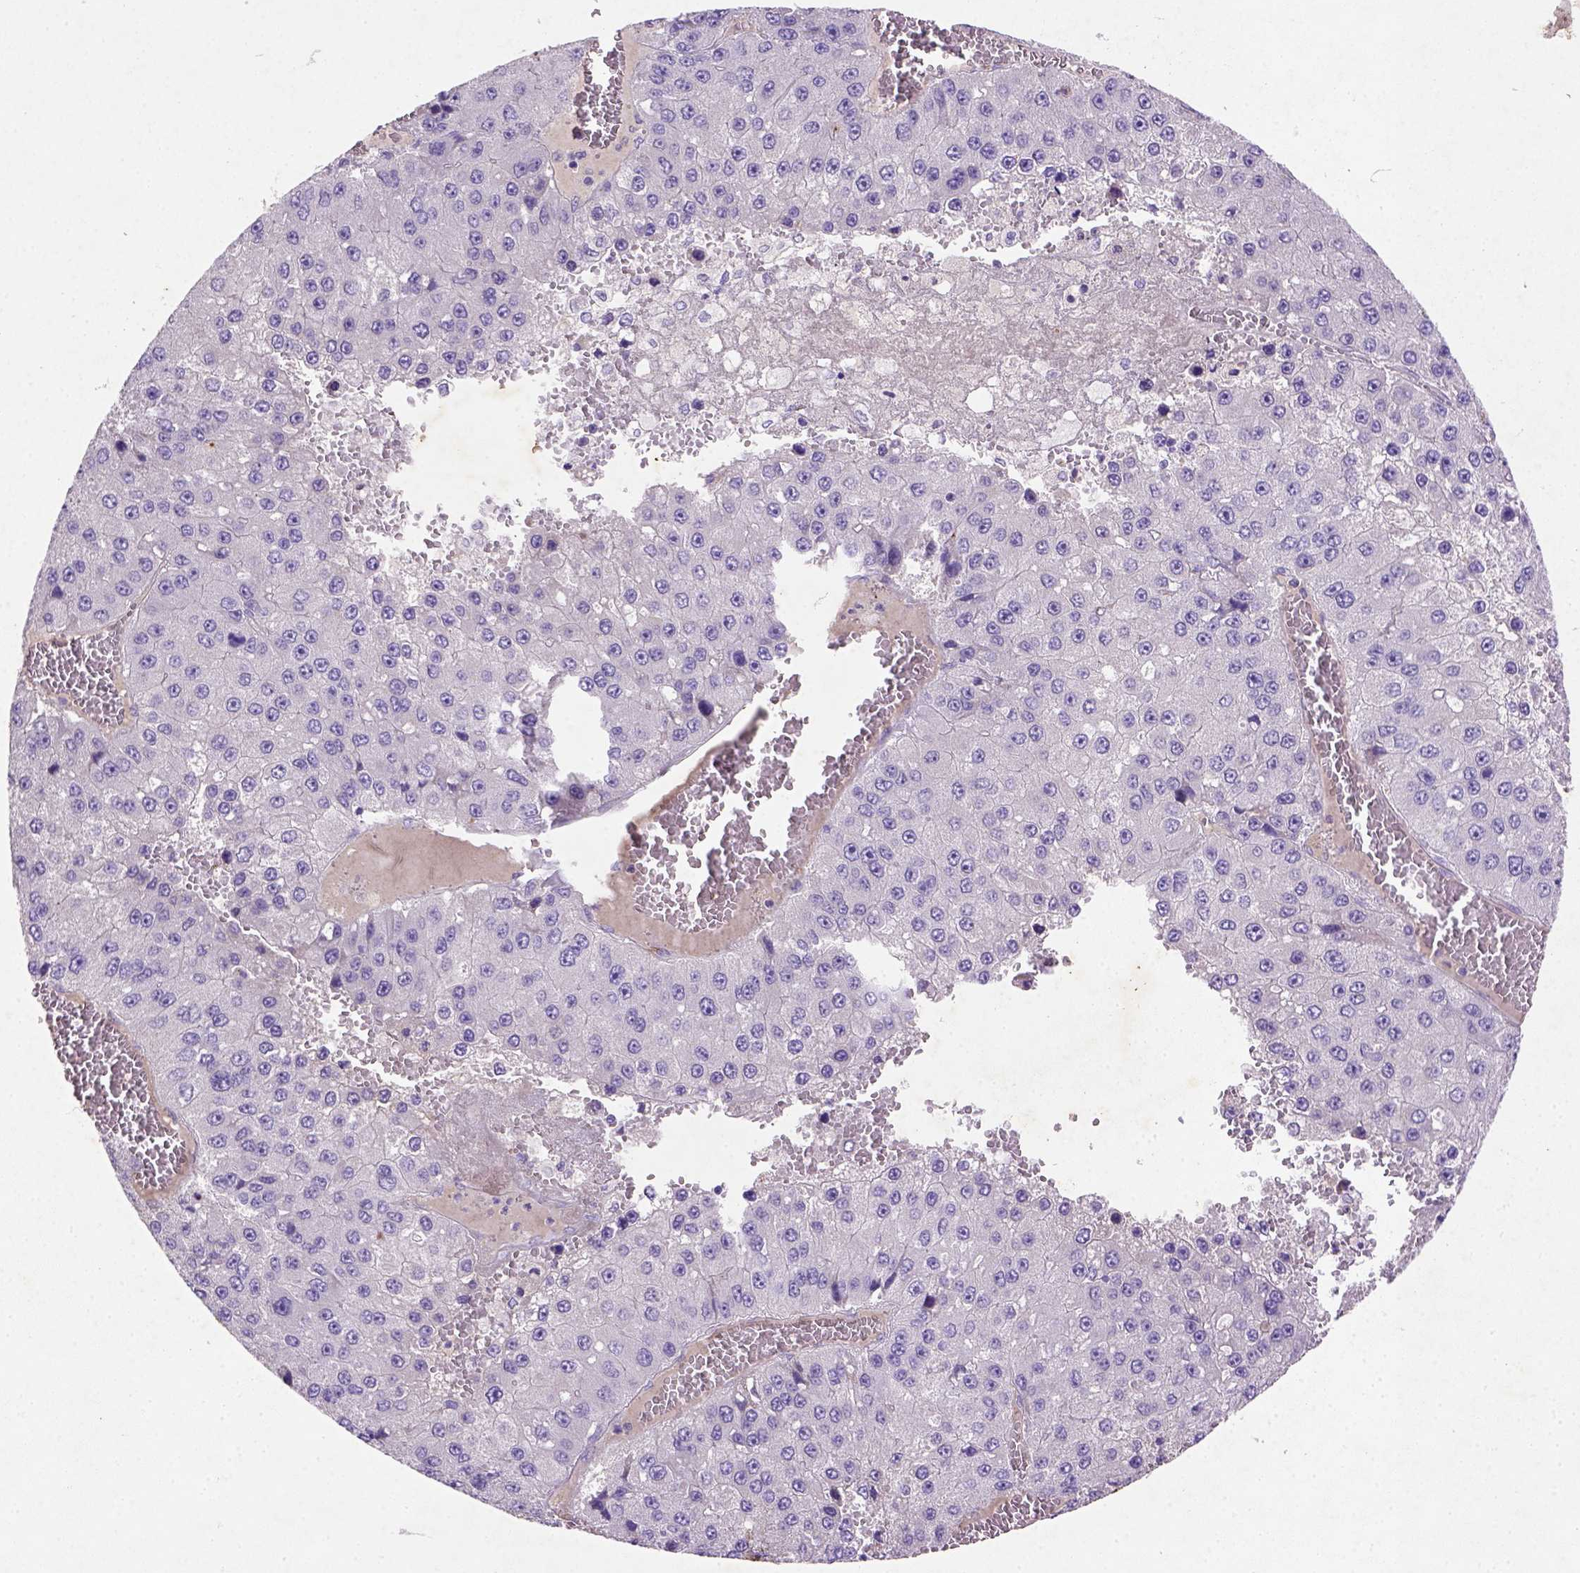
{"staining": {"intensity": "negative", "quantity": "none", "location": "none"}, "tissue": "liver cancer", "cell_type": "Tumor cells", "image_type": "cancer", "snomed": [{"axis": "morphology", "description": "Carcinoma, Hepatocellular, NOS"}, {"axis": "topography", "description": "Liver"}], "caption": "DAB (3,3'-diaminobenzidine) immunohistochemical staining of hepatocellular carcinoma (liver) exhibits no significant staining in tumor cells.", "gene": "NUDT2", "patient": {"sex": "female", "age": 73}}